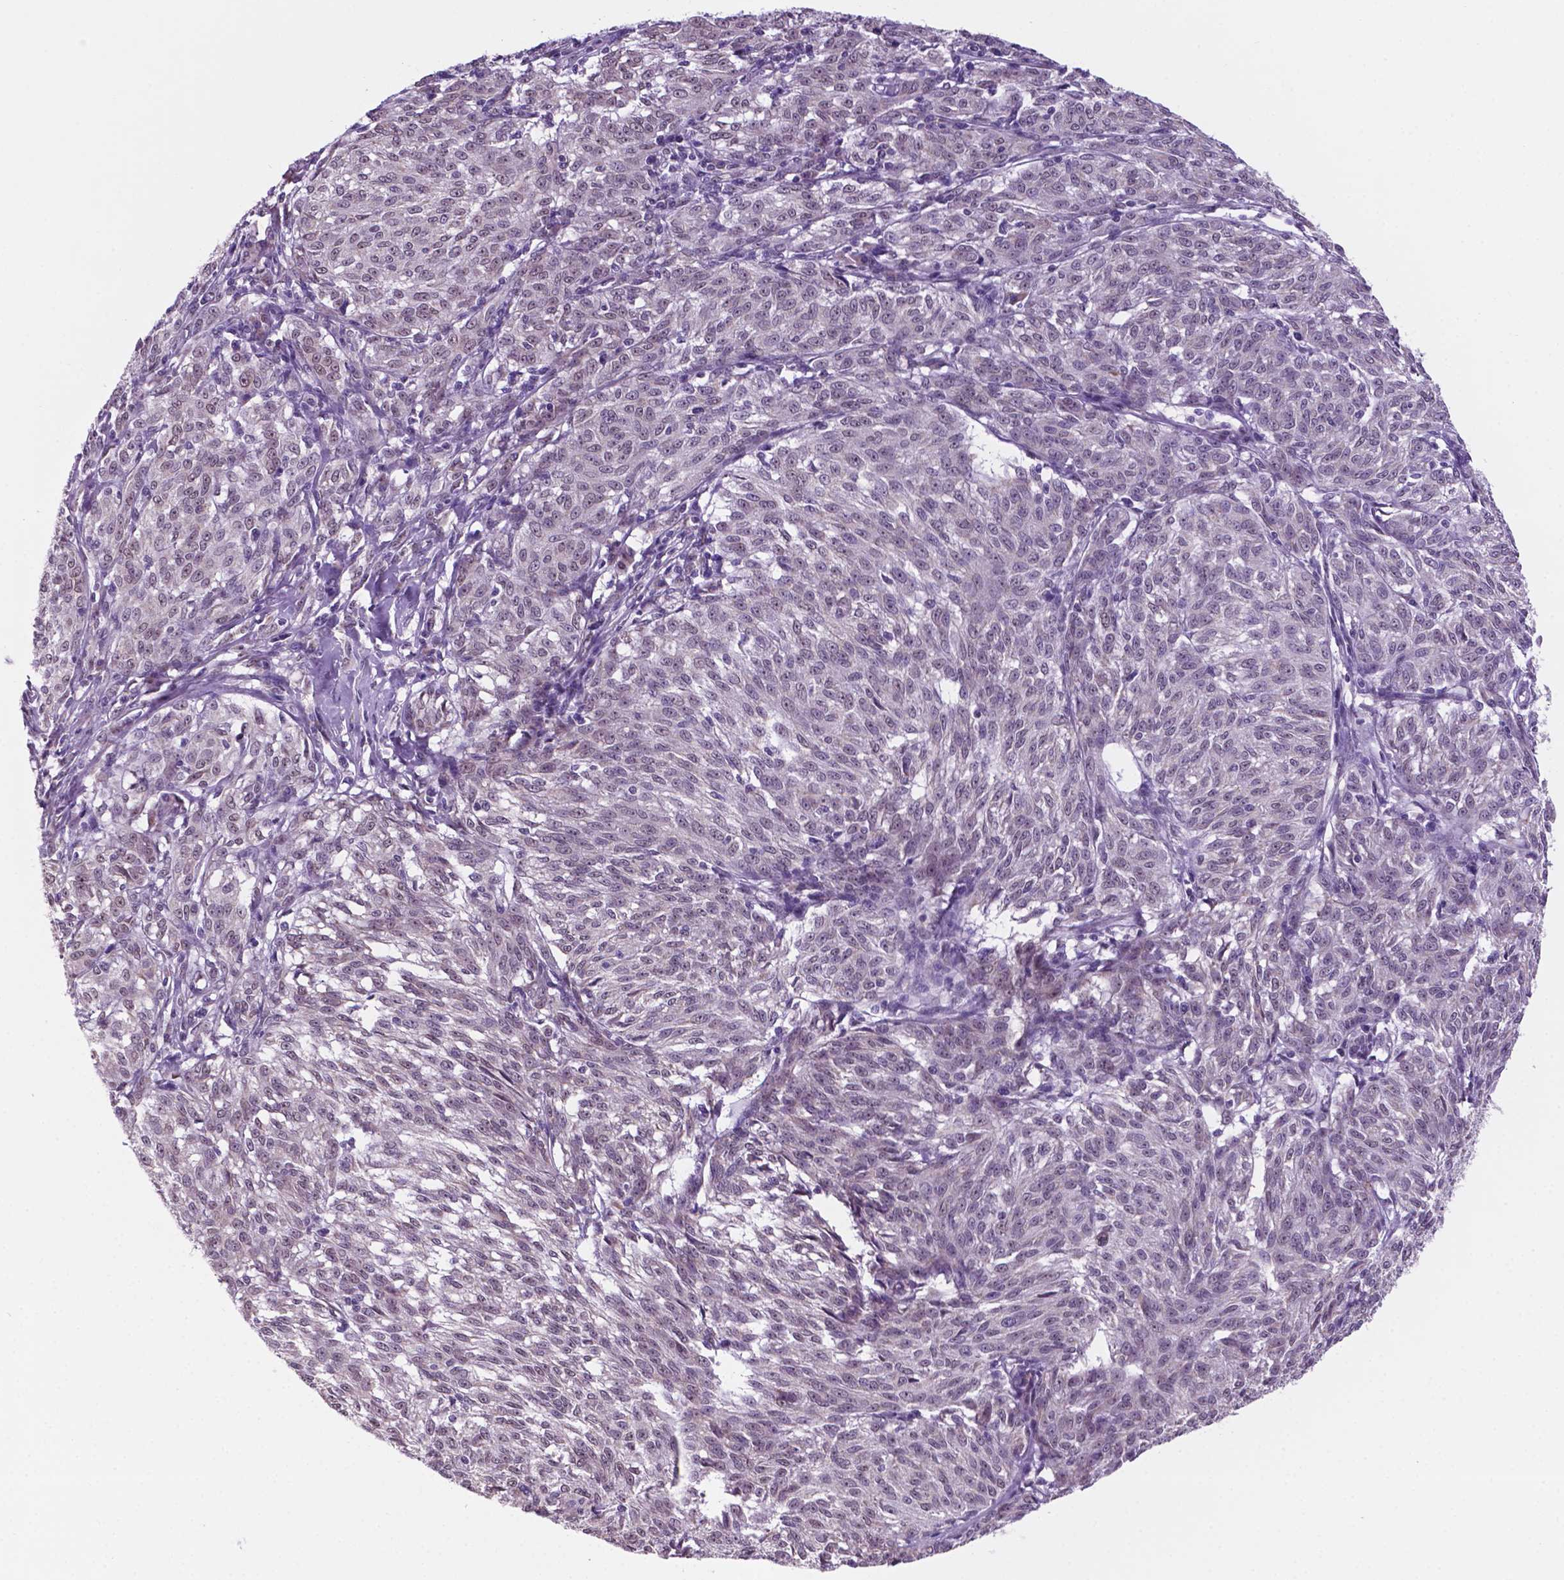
{"staining": {"intensity": "weak", "quantity": "<25%", "location": "nuclear"}, "tissue": "melanoma", "cell_type": "Tumor cells", "image_type": "cancer", "snomed": [{"axis": "morphology", "description": "Malignant melanoma, NOS"}, {"axis": "topography", "description": "Skin"}], "caption": "Tumor cells are negative for brown protein staining in melanoma. (Brightfield microscopy of DAB (3,3'-diaminobenzidine) immunohistochemistry at high magnification).", "gene": "C18orf21", "patient": {"sex": "female", "age": 72}}